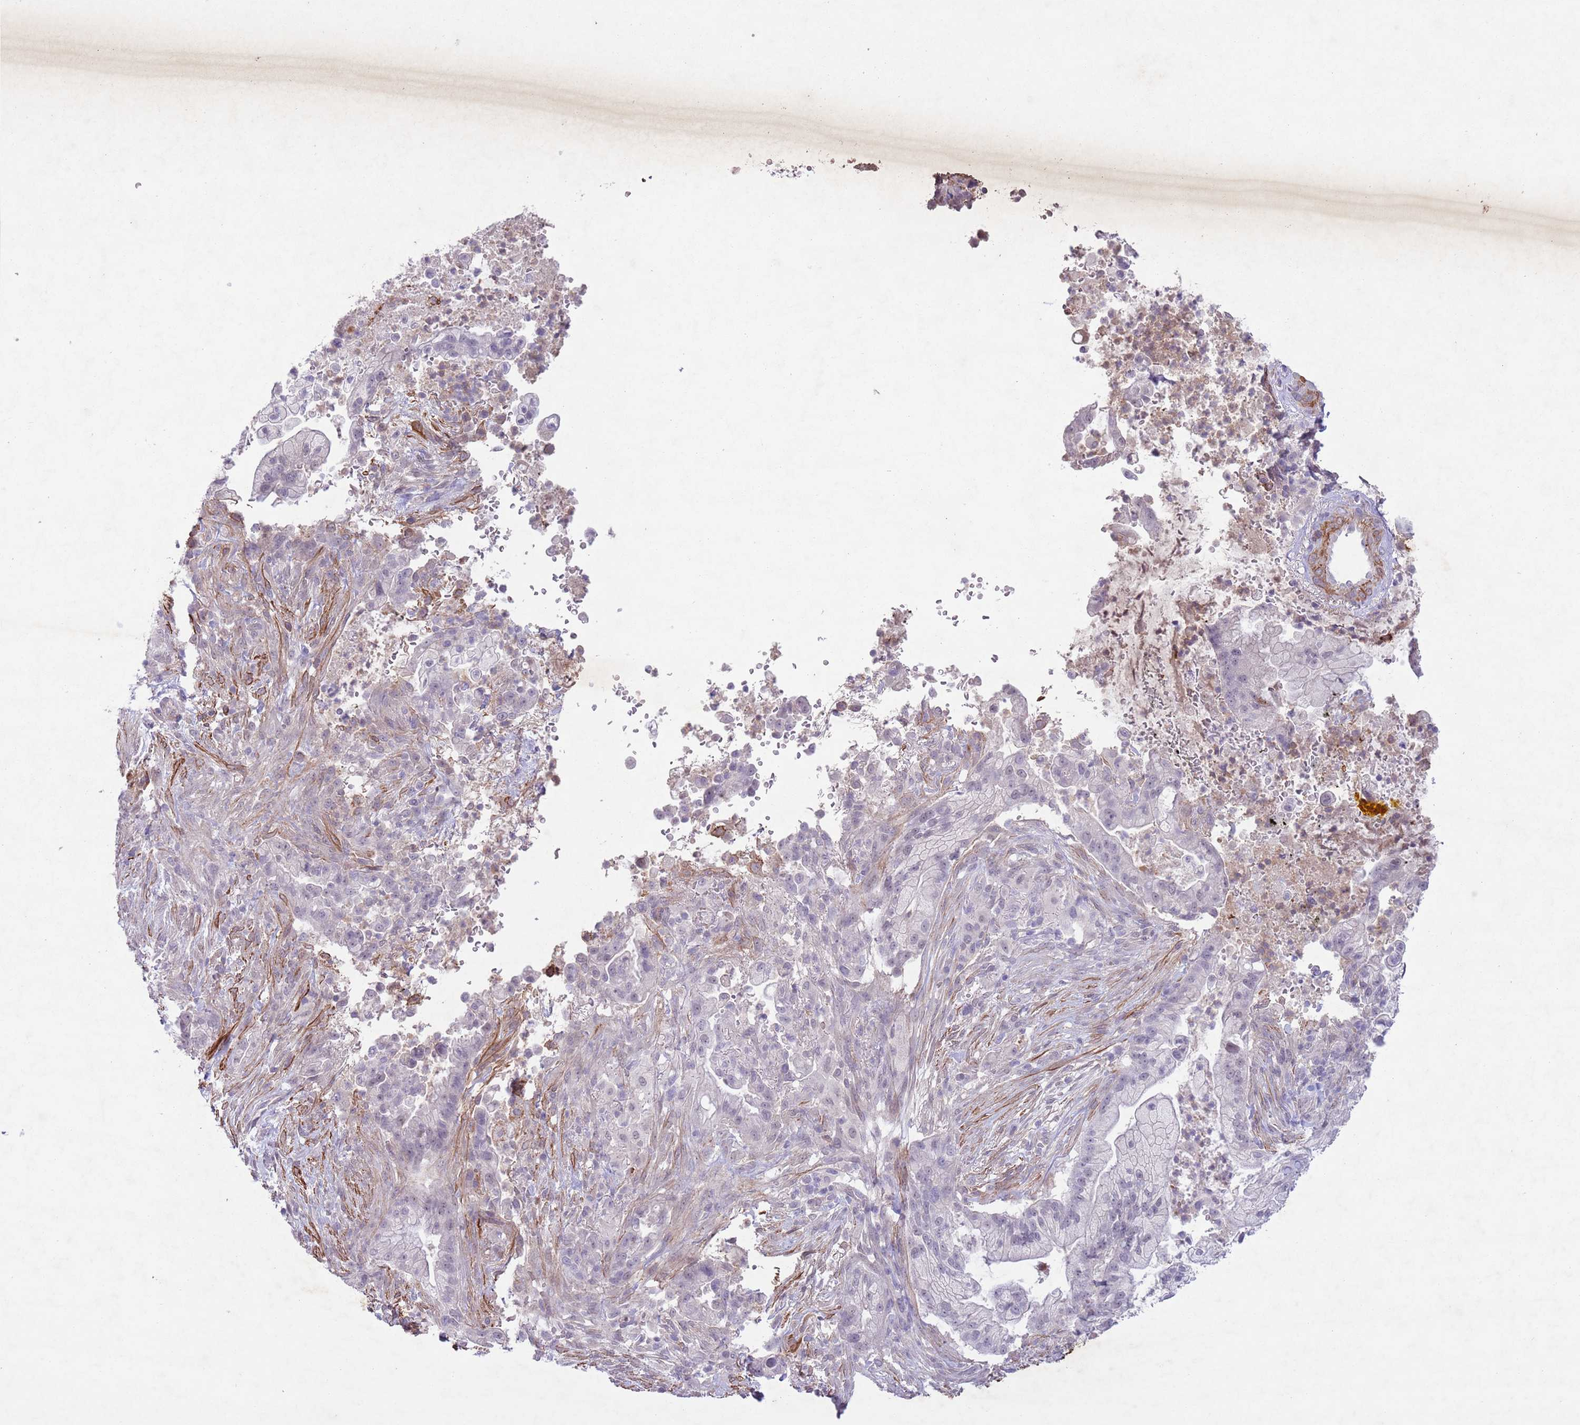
{"staining": {"intensity": "negative", "quantity": "none", "location": "none"}, "tissue": "pancreatic cancer", "cell_type": "Tumor cells", "image_type": "cancer", "snomed": [{"axis": "morphology", "description": "Adenocarcinoma, NOS"}, {"axis": "topography", "description": "Pancreas"}], "caption": "A micrograph of adenocarcinoma (pancreatic) stained for a protein shows no brown staining in tumor cells.", "gene": "CCNI", "patient": {"sex": "male", "age": 44}}